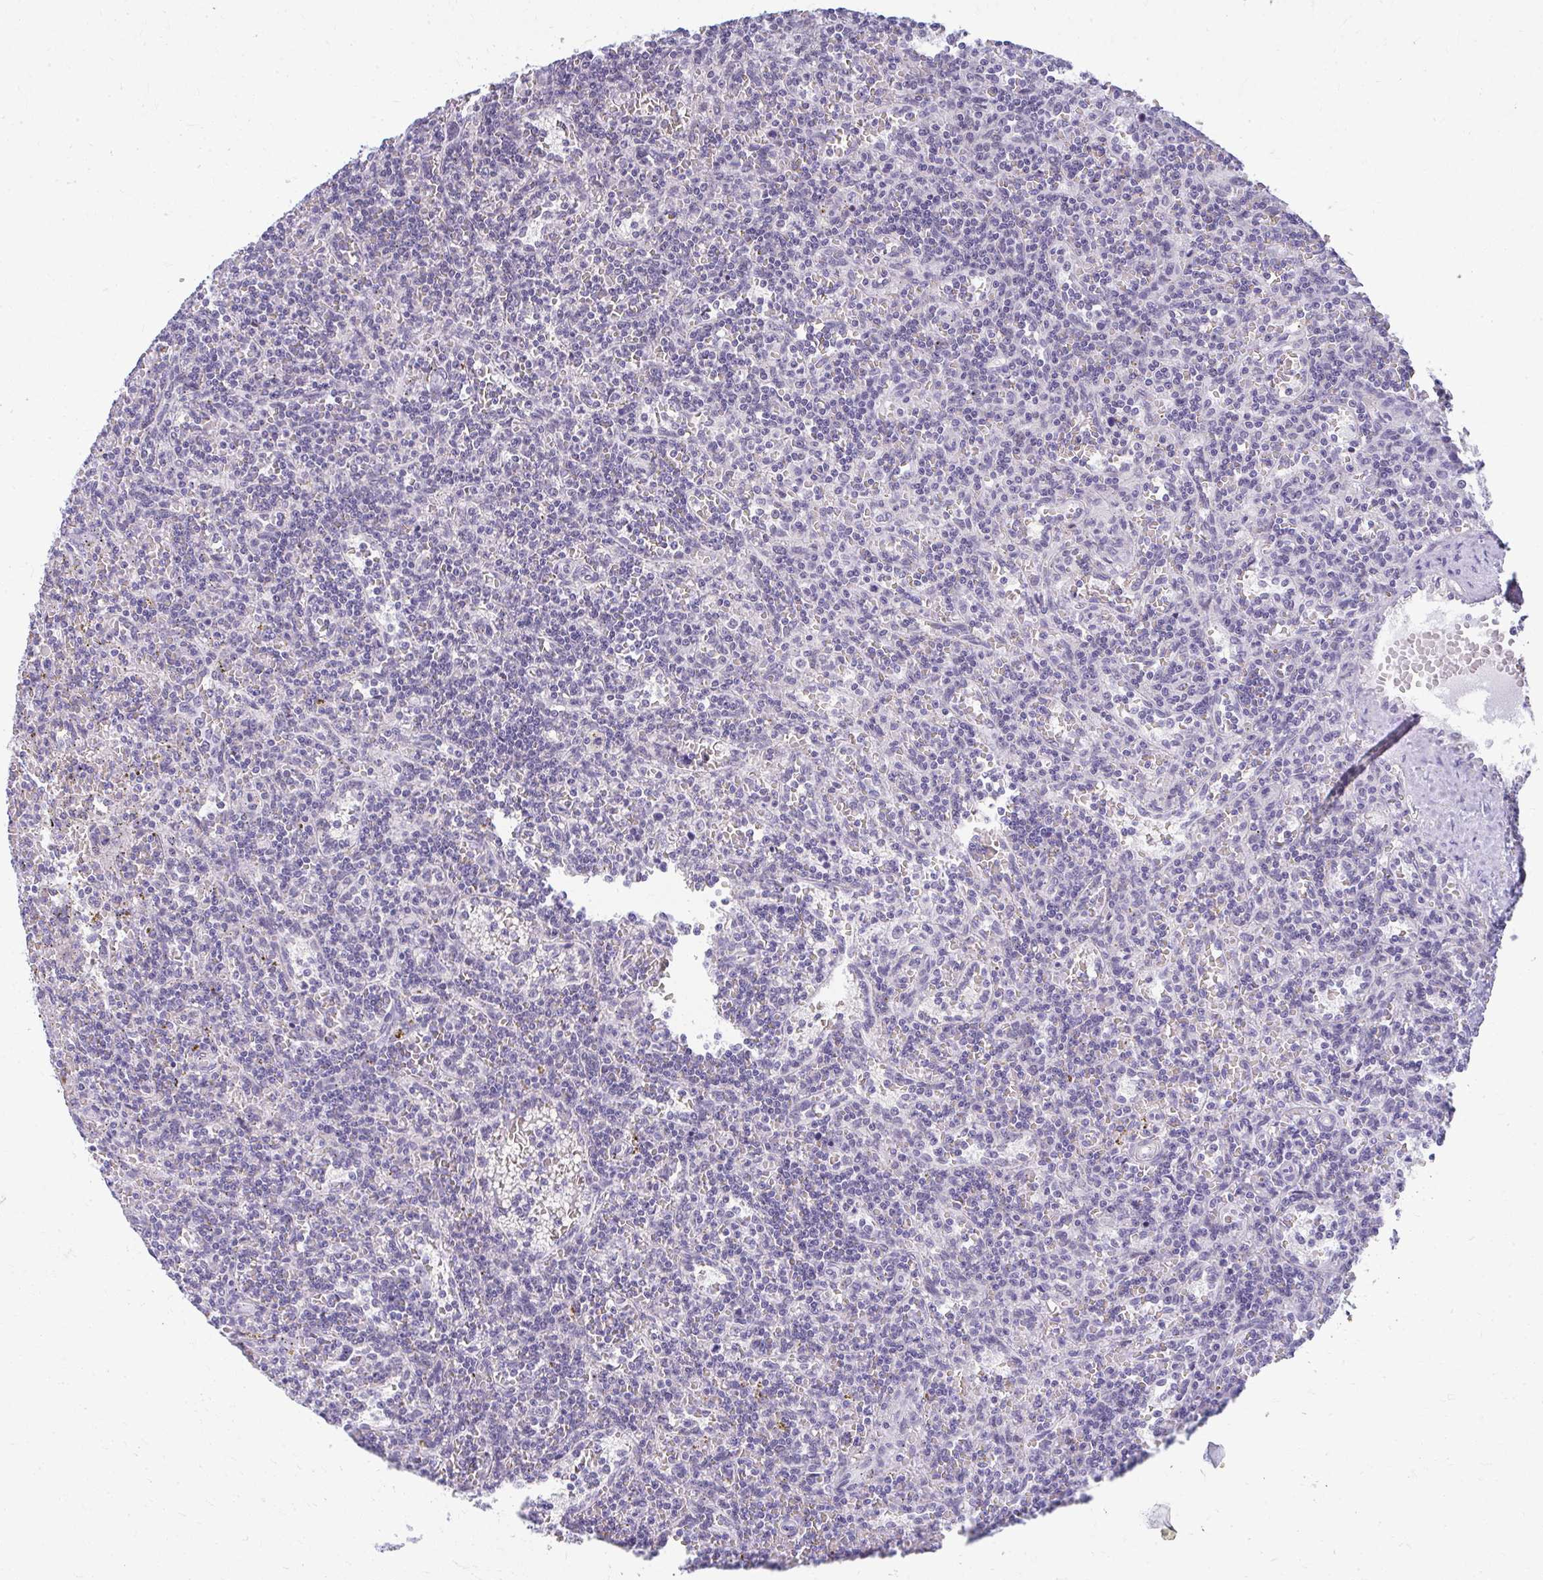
{"staining": {"intensity": "negative", "quantity": "none", "location": "none"}, "tissue": "lymphoma", "cell_type": "Tumor cells", "image_type": "cancer", "snomed": [{"axis": "morphology", "description": "Malignant lymphoma, non-Hodgkin's type, Low grade"}, {"axis": "topography", "description": "Spleen"}], "caption": "The IHC photomicrograph has no significant expression in tumor cells of lymphoma tissue.", "gene": "TEX33", "patient": {"sex": "male", "age": 73}}